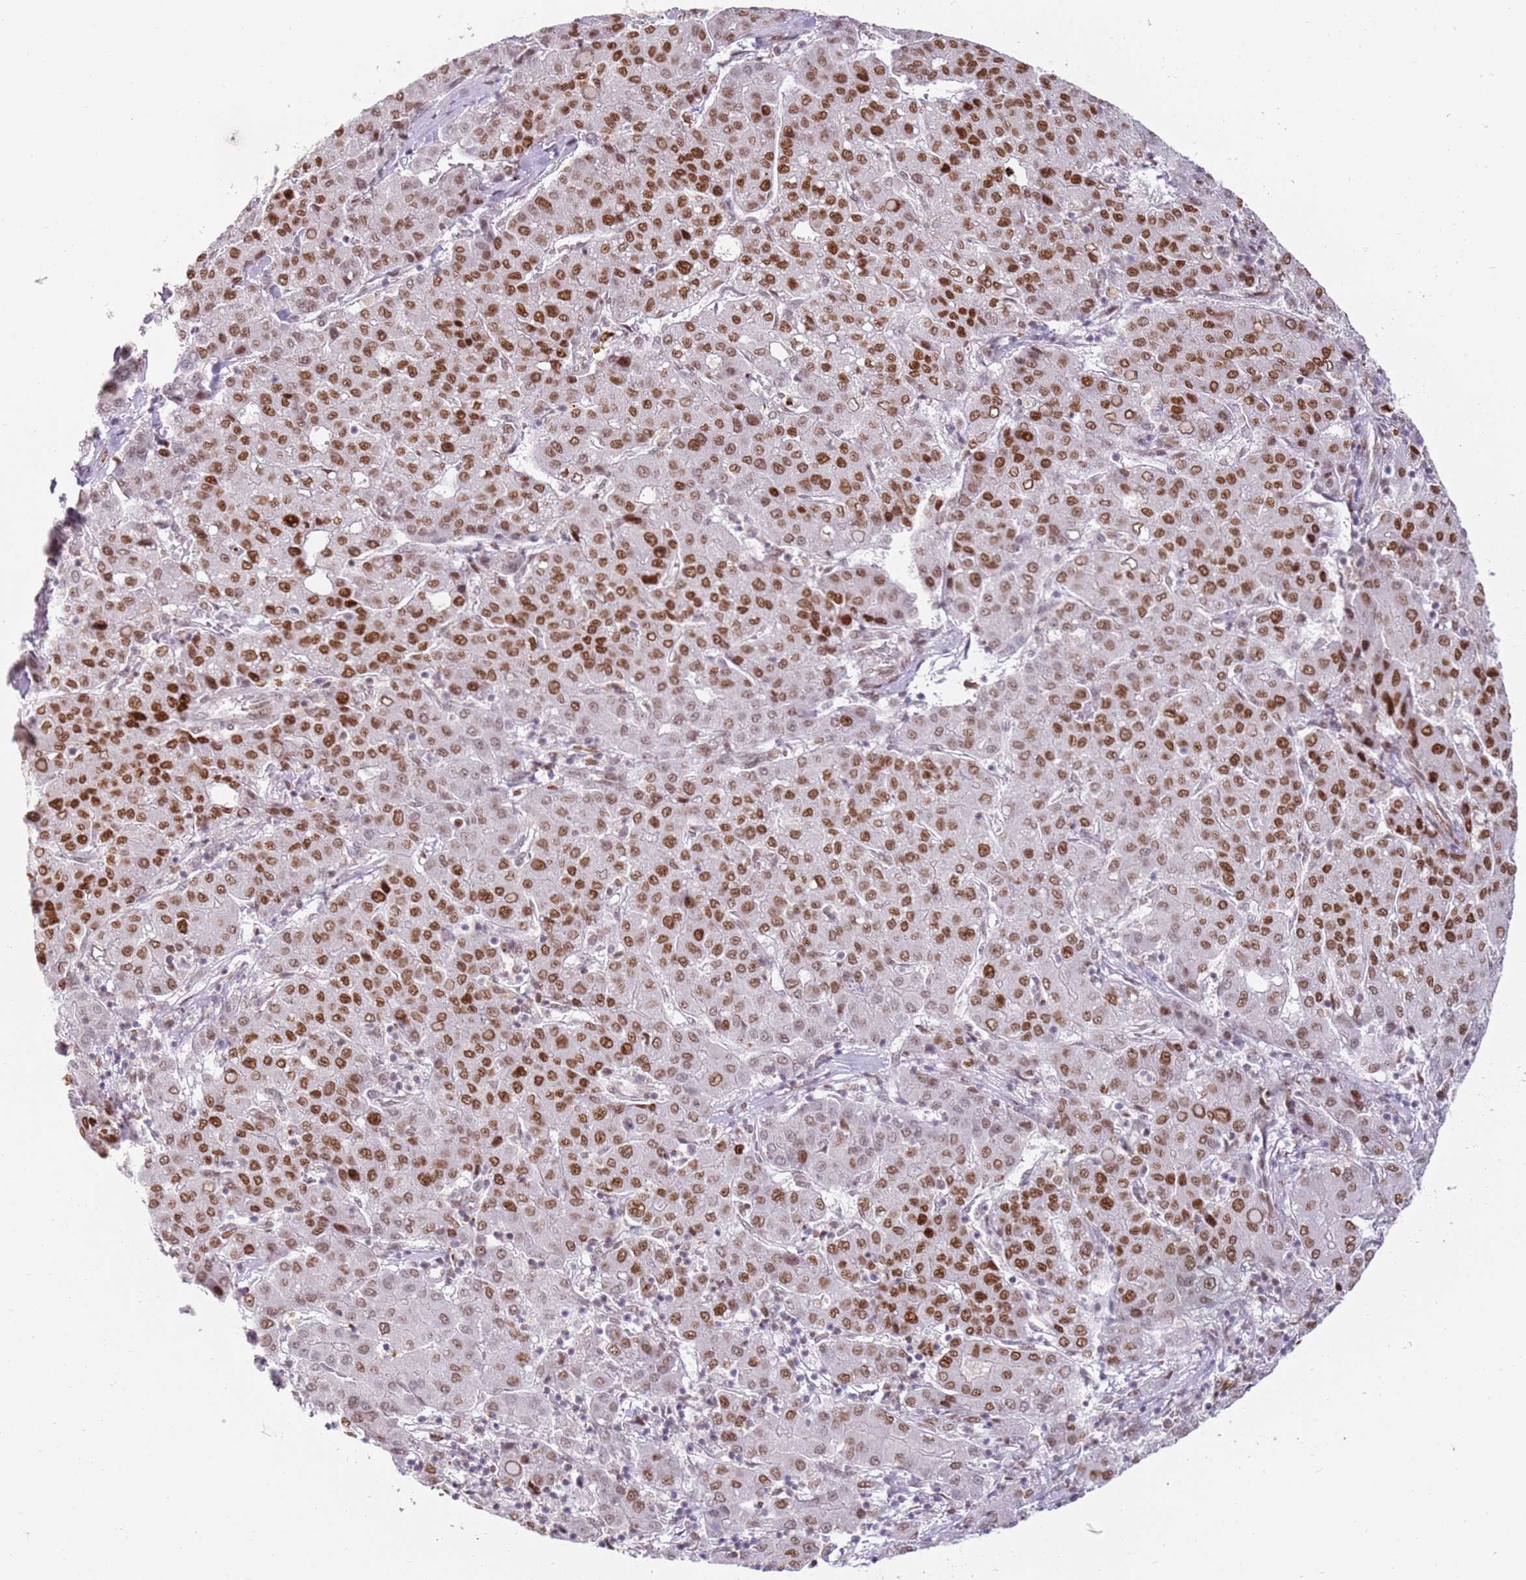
{"staining": {"intensity": "moderate", "quantity": ">75%", "location": "nuclear"}, "tissue": "liver cancer", "cell_type": "Tumor cells", "image_type": "cancer", "snomed": [{"axis": "morphology", "description": "Carcinoma, Hepatocellular, NOS"}, {"axis": "topography", "description": "Liver"}], "caption": "A photomicrograph of human hepatocellular carcinoma (liver) stained for a protein shows moderate nuclear brown staining in tumor cells.", "gene": "PHC2", "patient": {"sex": "male", "age": 65}}